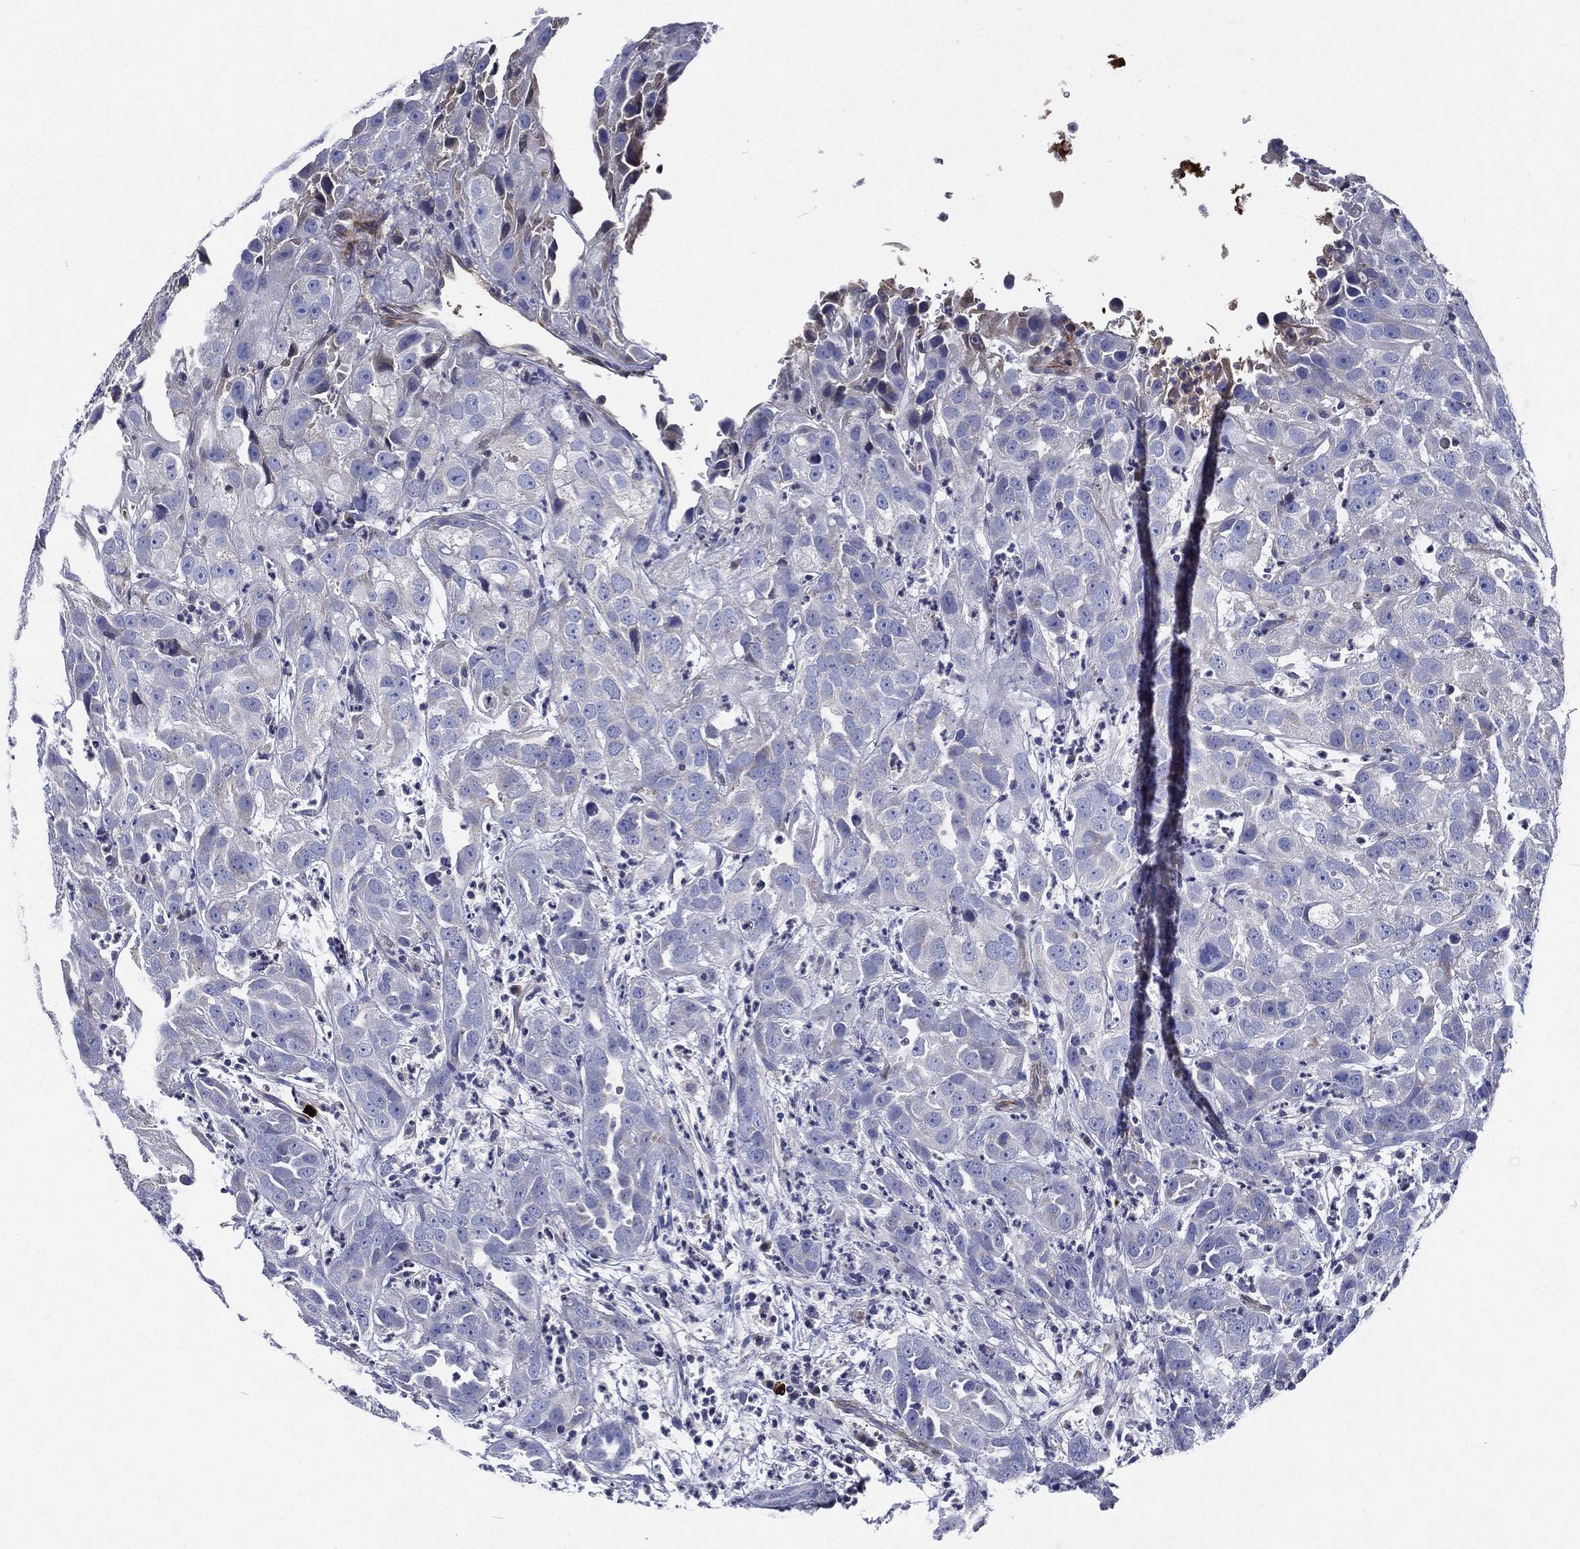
{"staining": {"intensity": "negative", "quantity": "none", "location": "none"}, "tissue": "urothelial cancer", "cell_type": "Tumor cells", "image_type": "cancer", "snomed": [{"axis": "morphology", "description": "Urothelial carcinoma, High grade"}, {"axis": "topography", "description": "Urinary bladder"}], "caption": "High power microscopy histopathology image of an immunohistochemistry (IHC) image of high-grade urothelial carcinoma, revealing no significant staining in tumor cells. (Stains: DAB (3,3'-diaminobenzidine) IHC with hematoxylin counter stain, Microscopy: brightfield microscopy at high magnification).", "gene": "TMPRSS11D", "patient": {"sex": "female", "age": 41}}